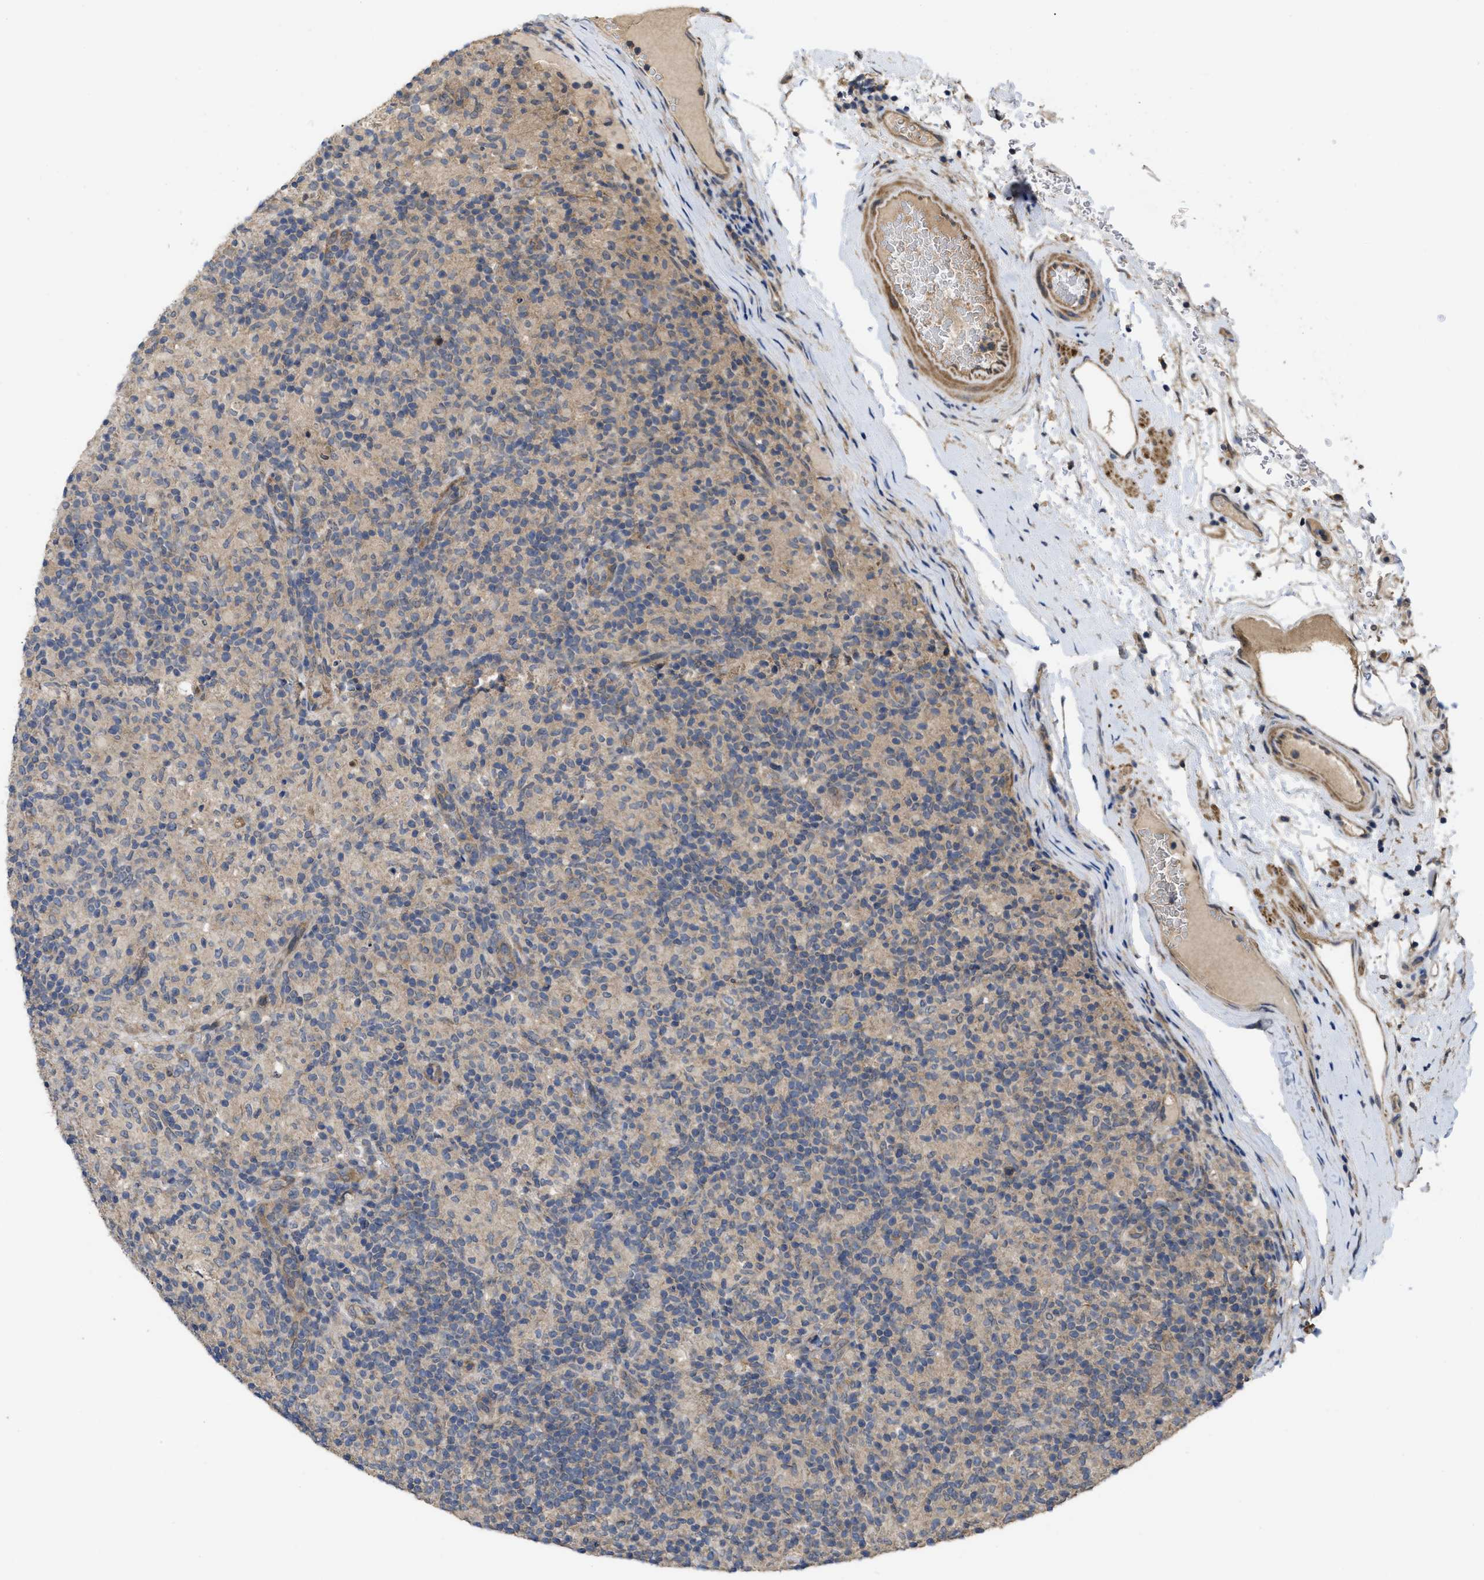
{"staining": {"intensity": "moderate", "quantity": "<25%", "location": "cytoplasmic/membranous"}, "tissue": "lymphoma", "cell_type": "Tumor cells", "image_type": "cancer", "snomed": [{"axis": "morphology", "description": "Hodgkin's disease, NOS"}, {"axis": "topography", "description": "Lymph node"}], "caption": "This is an image of immunohistochemistry staining of Hodgkin's disease, which shows moderate positivity in the cytoplasmic/membranous of tumor cells.", "gene": "FZD6", "patient": {"sex": "male", "age": 70}}